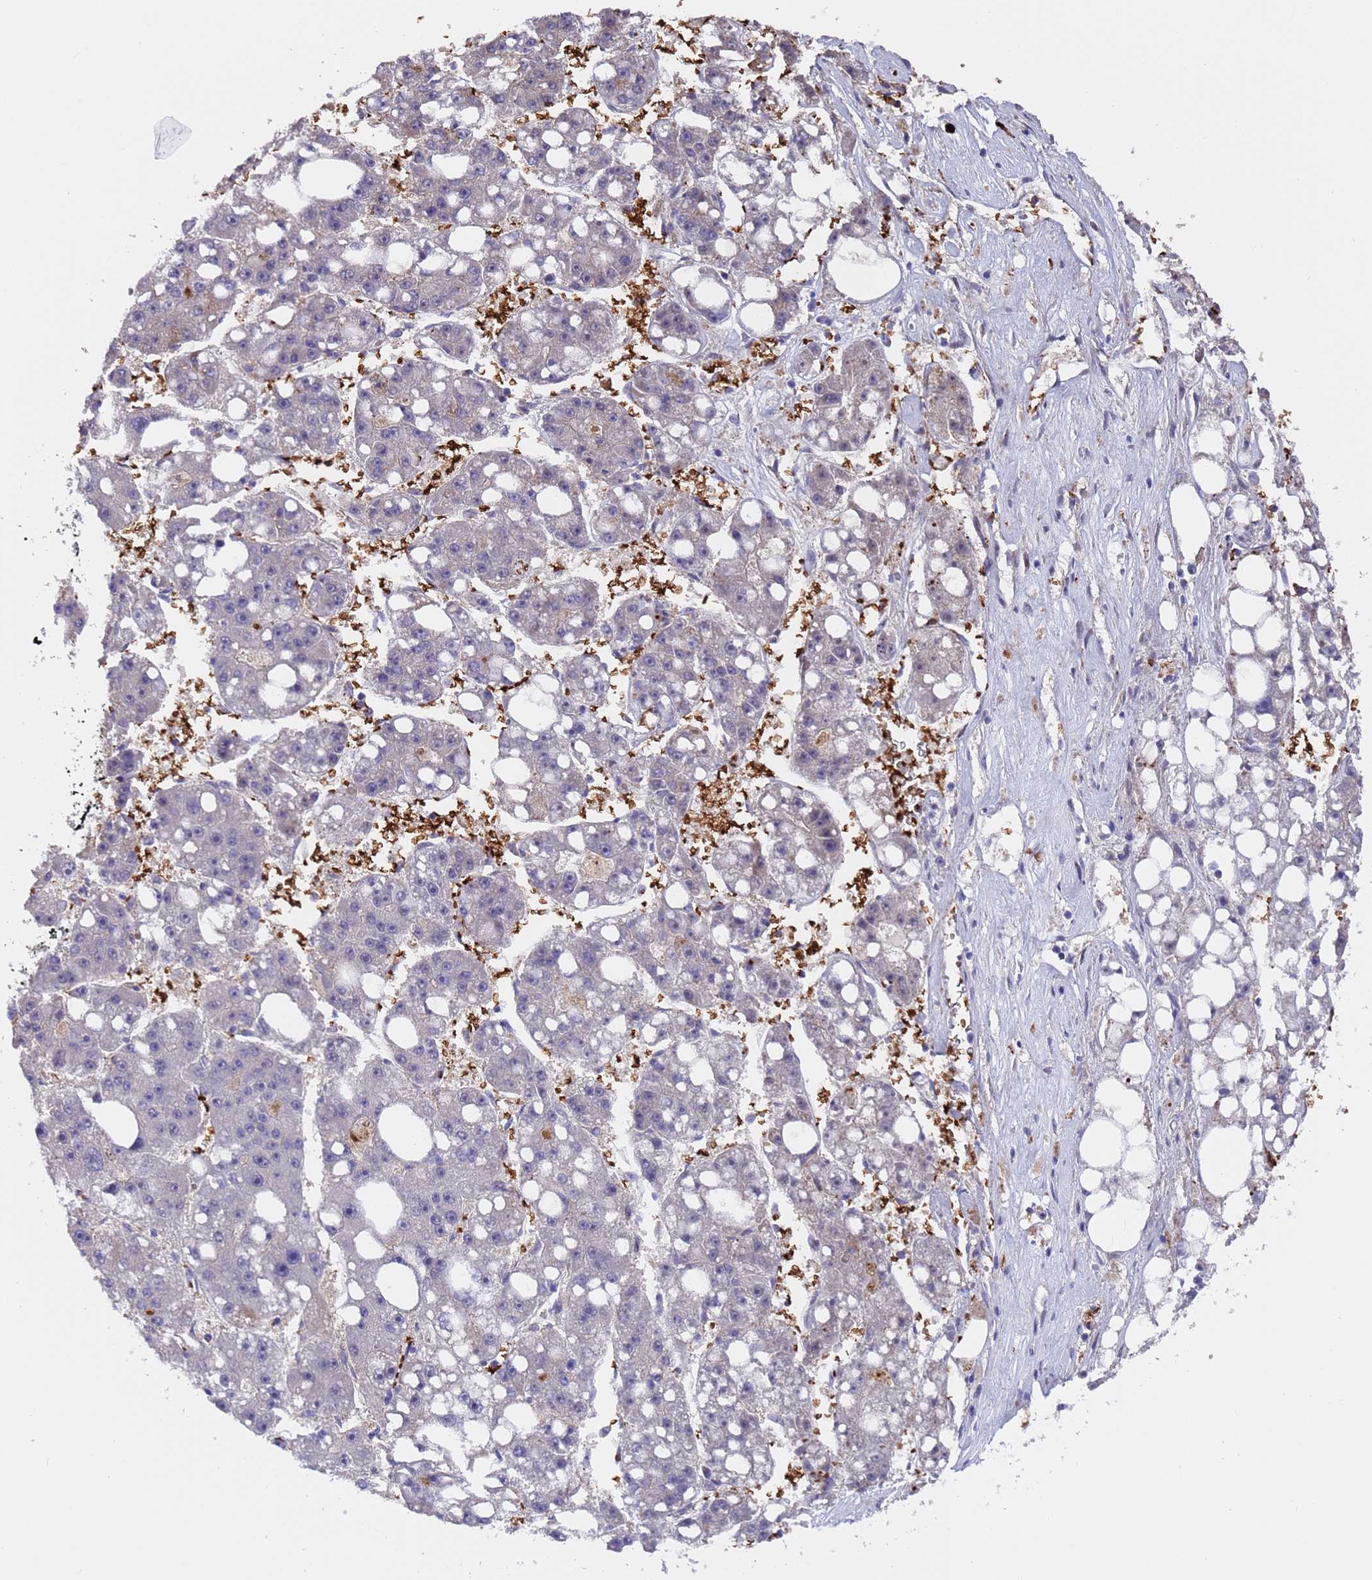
{"staining": {"intensity": "negative", "quantity": "none", "location": "none"}, "tissue": "liver cancer", "cell_type": "Tumor cells", "image_type": "cancer", "snomed": [{"axis": "morphology", "description": "Carcinoma, Hepatocellular, NOS"}, {"axis": "topography", "description": "Liver"}], "caption": "This is a image of immunohistochemistry (IHC) staining of liver hepatocellular carcinoma, which shows no positivity in tumor cells.", "gene": "ELP6", "patient": {"sex": "female", "age": 61}}